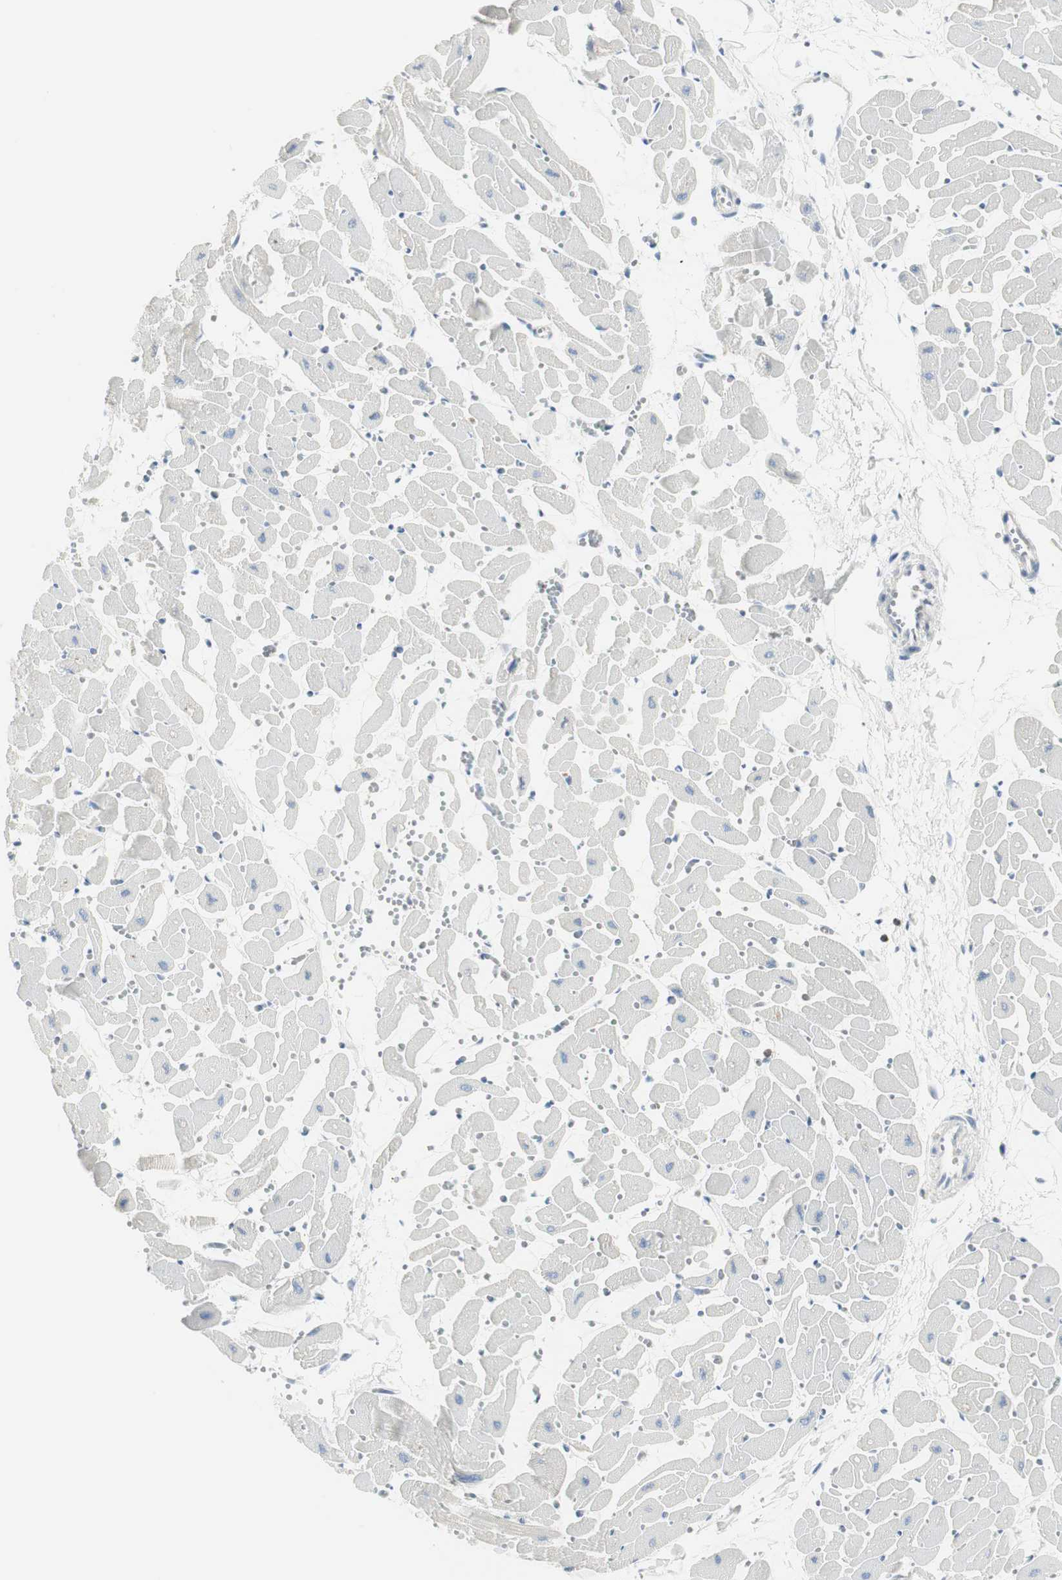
{"staining": {"intensity": "negative", "quantity": "none", "location": "none"}, "tissue": "heart muscle", "cell_type": "Cardiomyocytes", "image_type": "normal", "snomed": [{"axis": "morphology", "description": "Normal tissue, NOS"}, {"axis": "topography", "description": "Heart"}], "caption": "Immunohistochemistry (IHC) histopathology image of unremarkable heart muscle: heart muscle stained with DAB (3,3'-diaminobenzidine) shows no significant protein staining in cardiomyocytes. (DAB immunohistochemistry (IHC), high magnification).", "gene": "PPP1CA", "patient": {"sex": "female", "age": 19}}